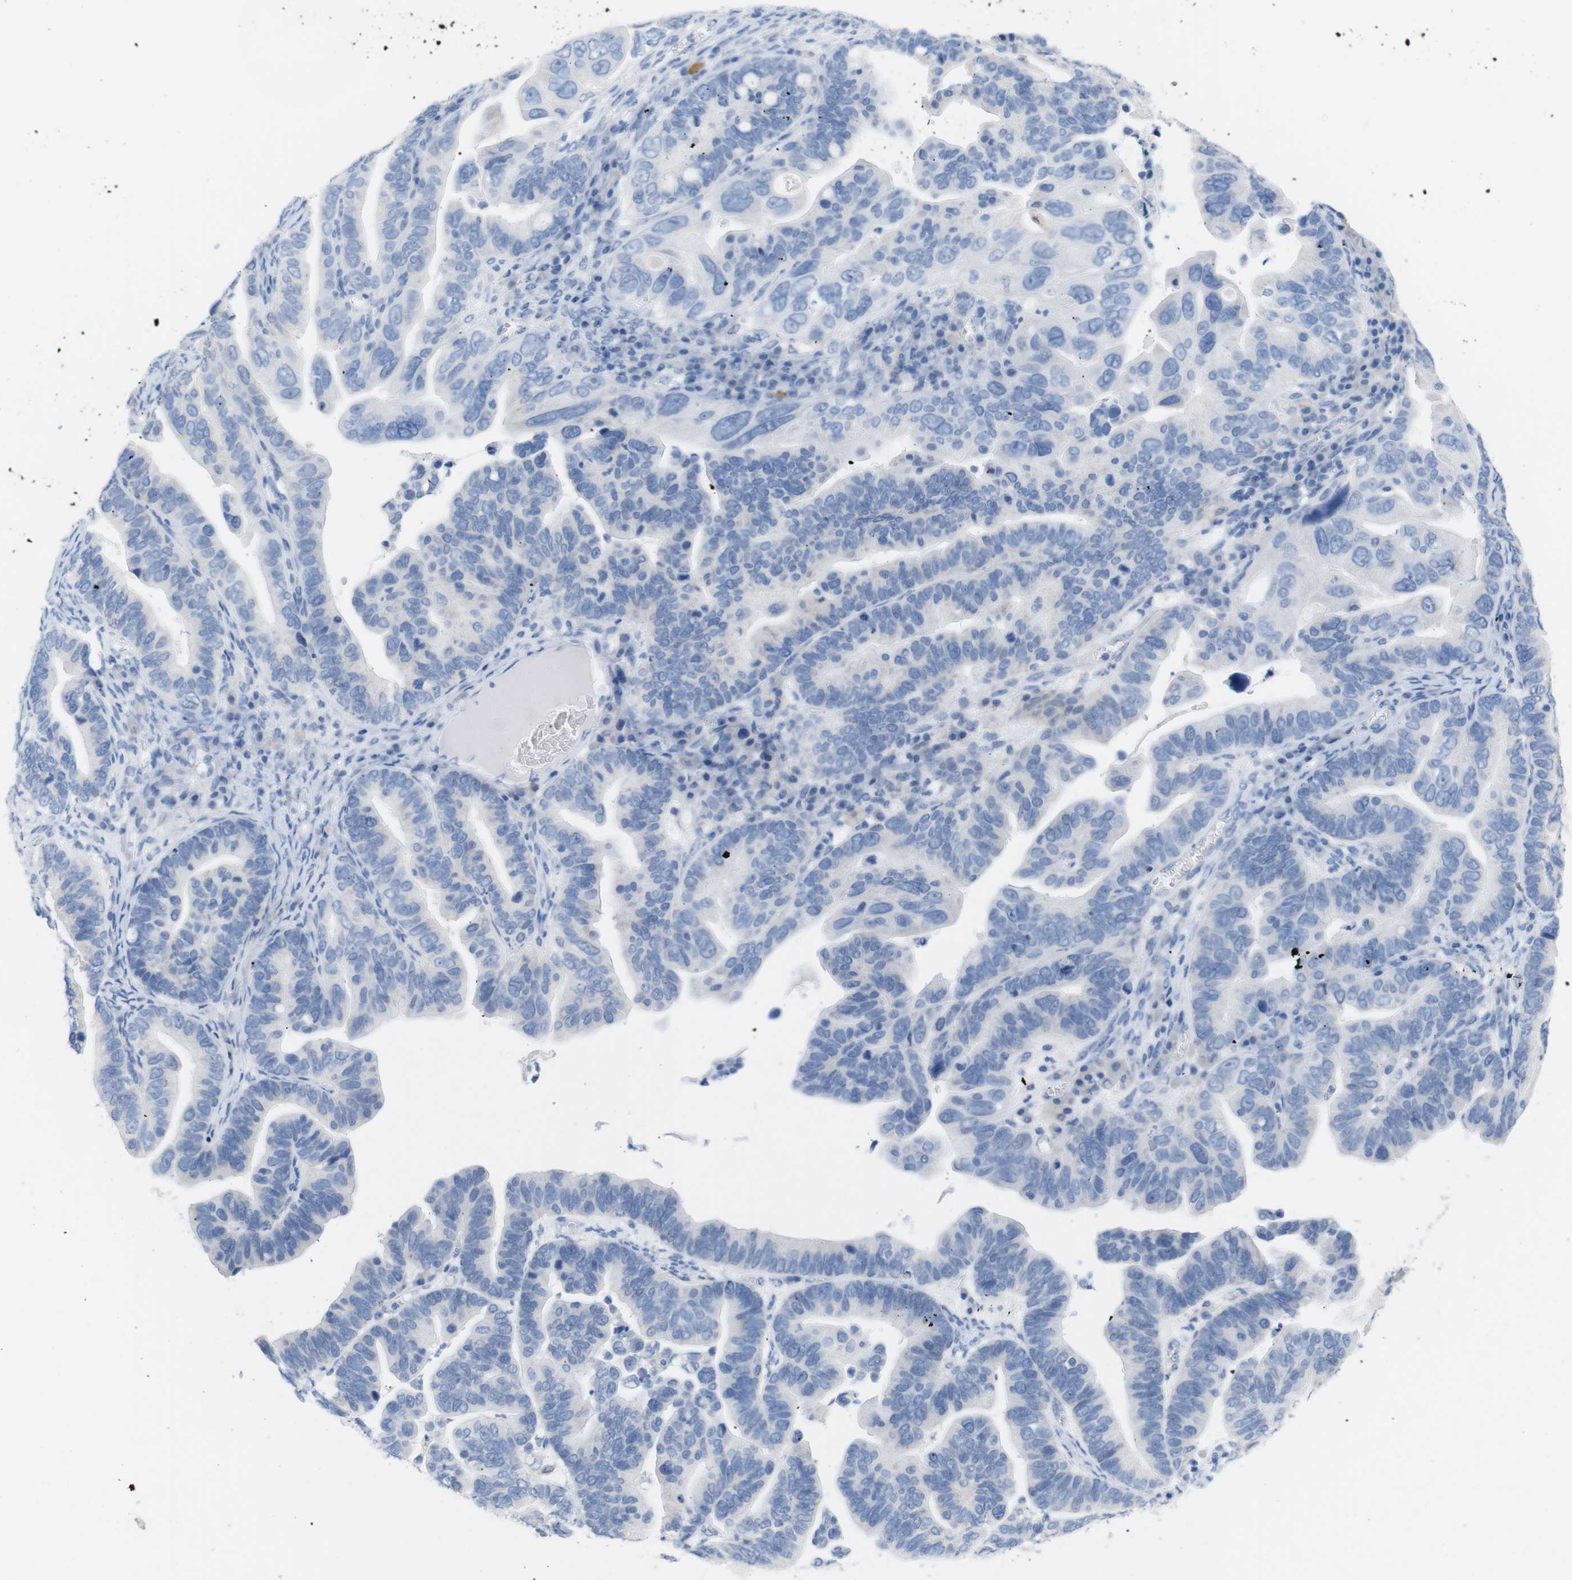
{"staining": {"intensity": "negative", "quantity": "none", "location": "none"}, "tissue": "ovarian cancer", "cell_type": "Tumor cells", "image_type": "cancer", "snomed": [{"axis": "morphology", "description": "Cystadenocarcinoma, serous, NOS"}, {"axis": "topography", "description": "Ovary"}], "caption": "DAB immunohistochemical staining of human ovarian serous cystadenocarcinoma demonstrates no significant expression in tumor cells.", "gene": "LAG3", "patient": {"sex": "female", "age": 56}}